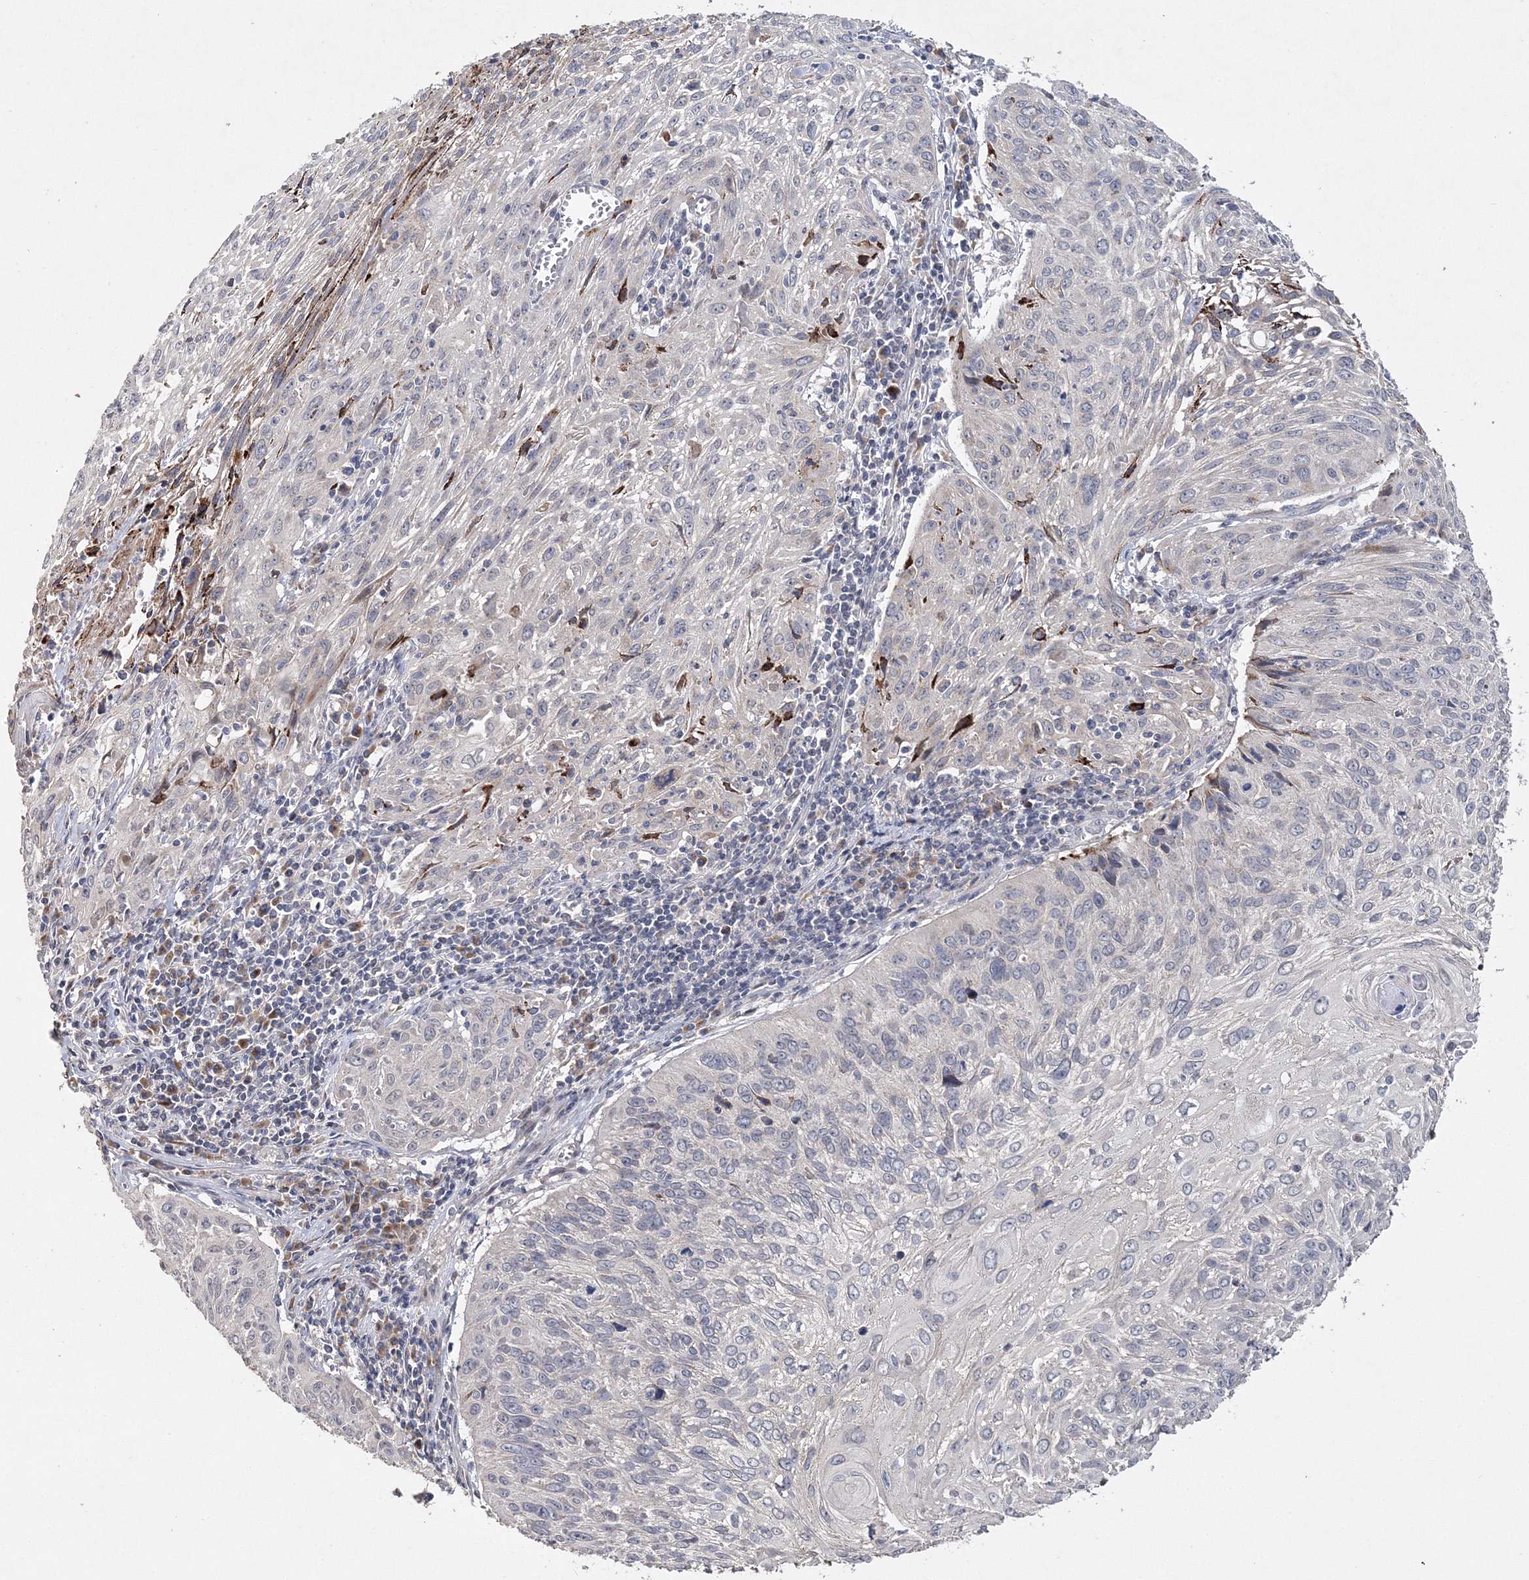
{"staining": {"intensity": "negative", "quantity": "none", "location": "none"}, "tissue": "cervical cancer", "cell_type": "Tumor cells", "image_type": "cancer", "snomed": [{"axis": "morphology", "description": "Squamous cell carcinoma, NOS"}, {"axis": "topography", "description": "Cervix"}], "caption": "There is no significant positivity in tumor cells of cervical cancer (squamous cell carcinoma).", "gene": "GJB5", "patient": {"sex": "female", "age": 51}}